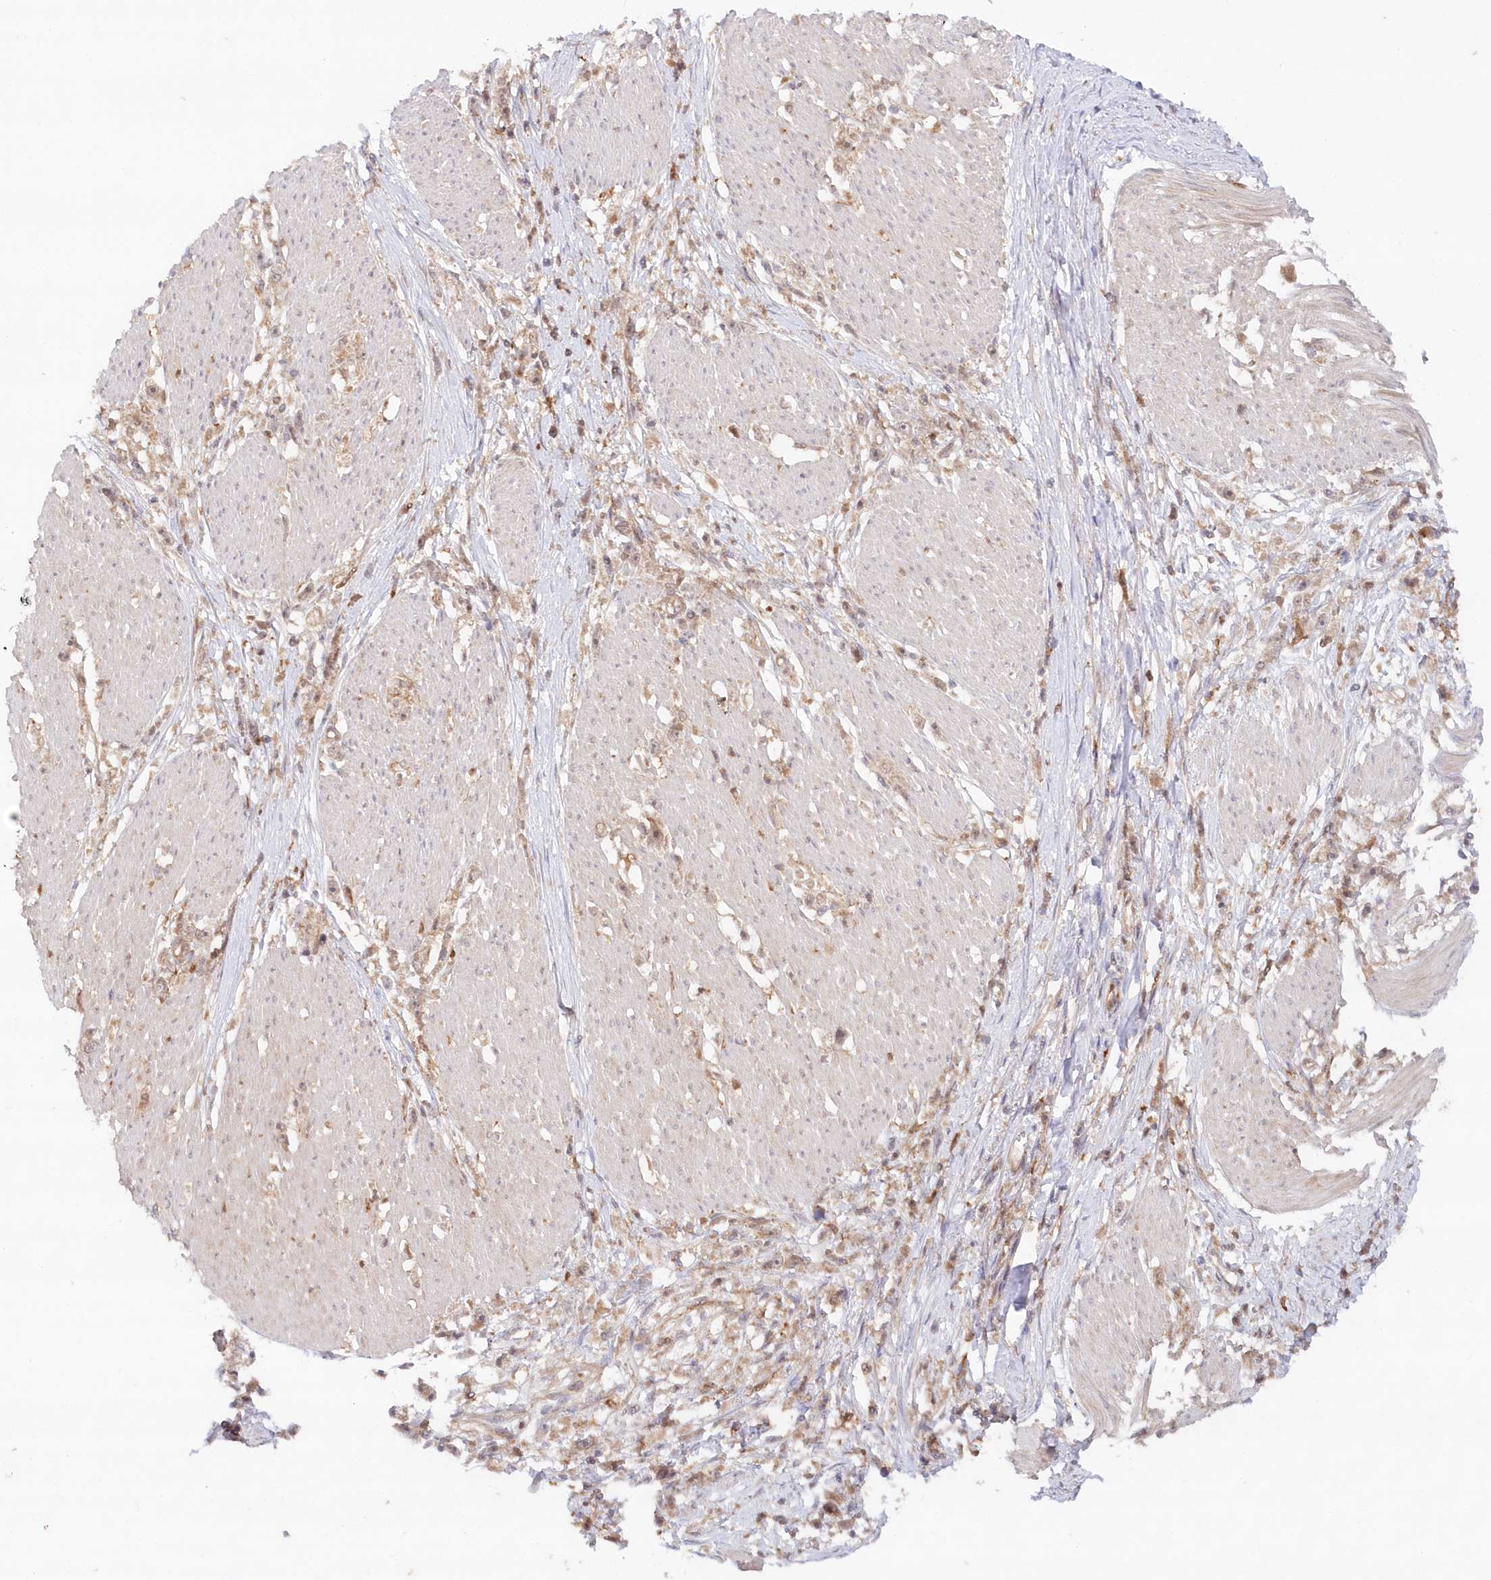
{"staining": {"intensity": "weak", "quantity": "25%-75%", "location": "cytoplasmic/membranous"}, "tissue": "stomach cancer", "cell_type": "Tumor cells", "image_type": "cancer", "snomed": [{"axis": "morphology", "description": "Adenocarcinoma, NOS"}, {"axis": "topography", "description": "Stomach"}], "caption": "A high-resolution micrograph shows IHC staining of stomach adenocarcinoma, which displays weak cytoplasmic/membranous positivity in about 25%-75% of tumor cells. The staining was performed using DAB (3,3'-diaminobenzidine), with brown indicating positive protein expression. Nuclei are stained blue with hematoxylin.", "gene": "GBE1", "patient": {"sex": "female", "age": 59}}